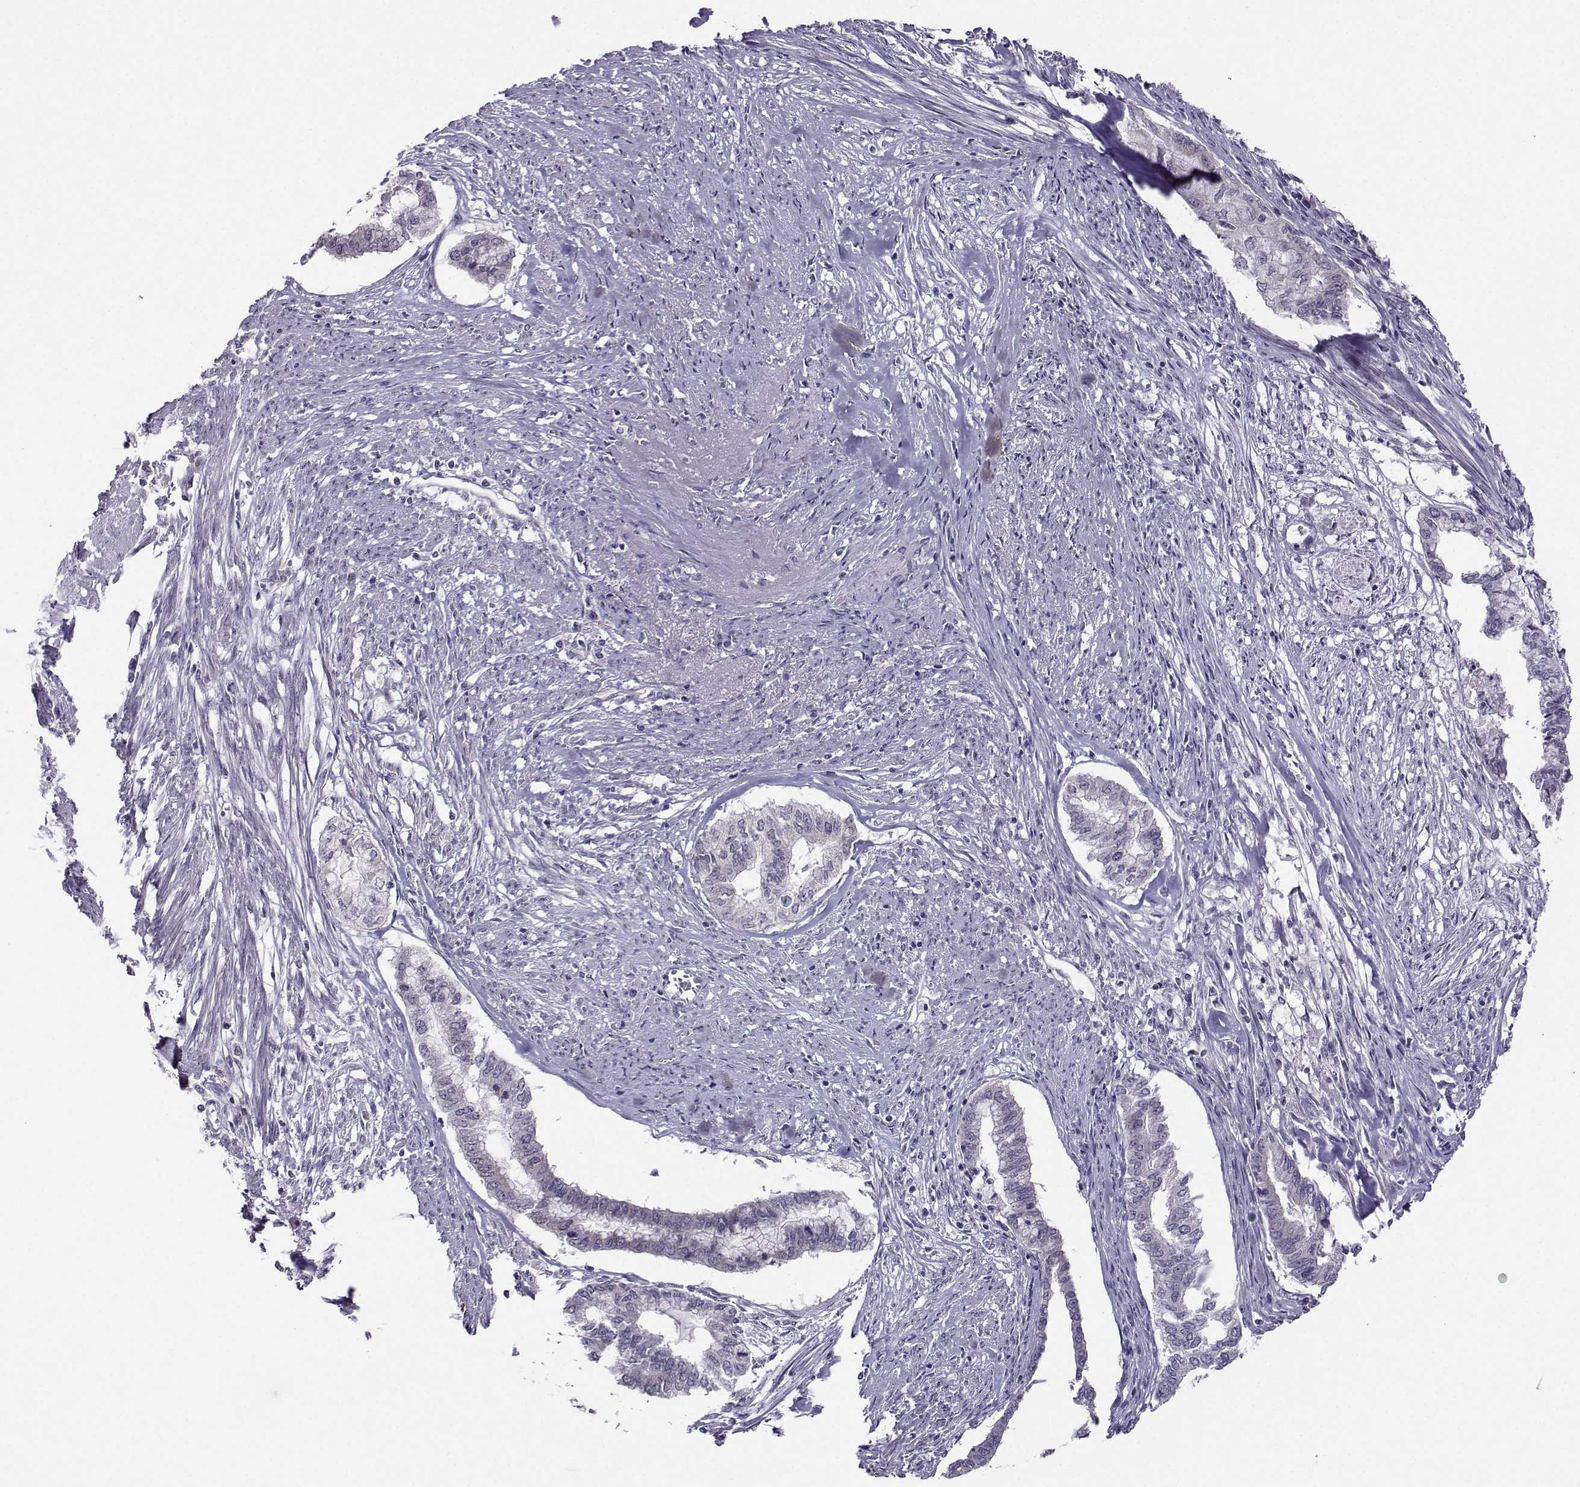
{"staining": {"intensity": "negative", "quantity": "none", "location": "none"}, "tissue": "endometrial cancer", "cell_type": "Tumor cells", "image_type": "cancer", "snomed": [{"axis": "morphology", "description": "Adenocarcinoma, NOS"}, {"axis": "topography", "description": "Endometrium"}], "caption": "Immunohistochemistry micrograph of human endometrial cancer stained for a protein (brown), which exhibits no expression in tumor cells.", "gene": "DDX20", "patient": {"sex": "female", "age": 79}}